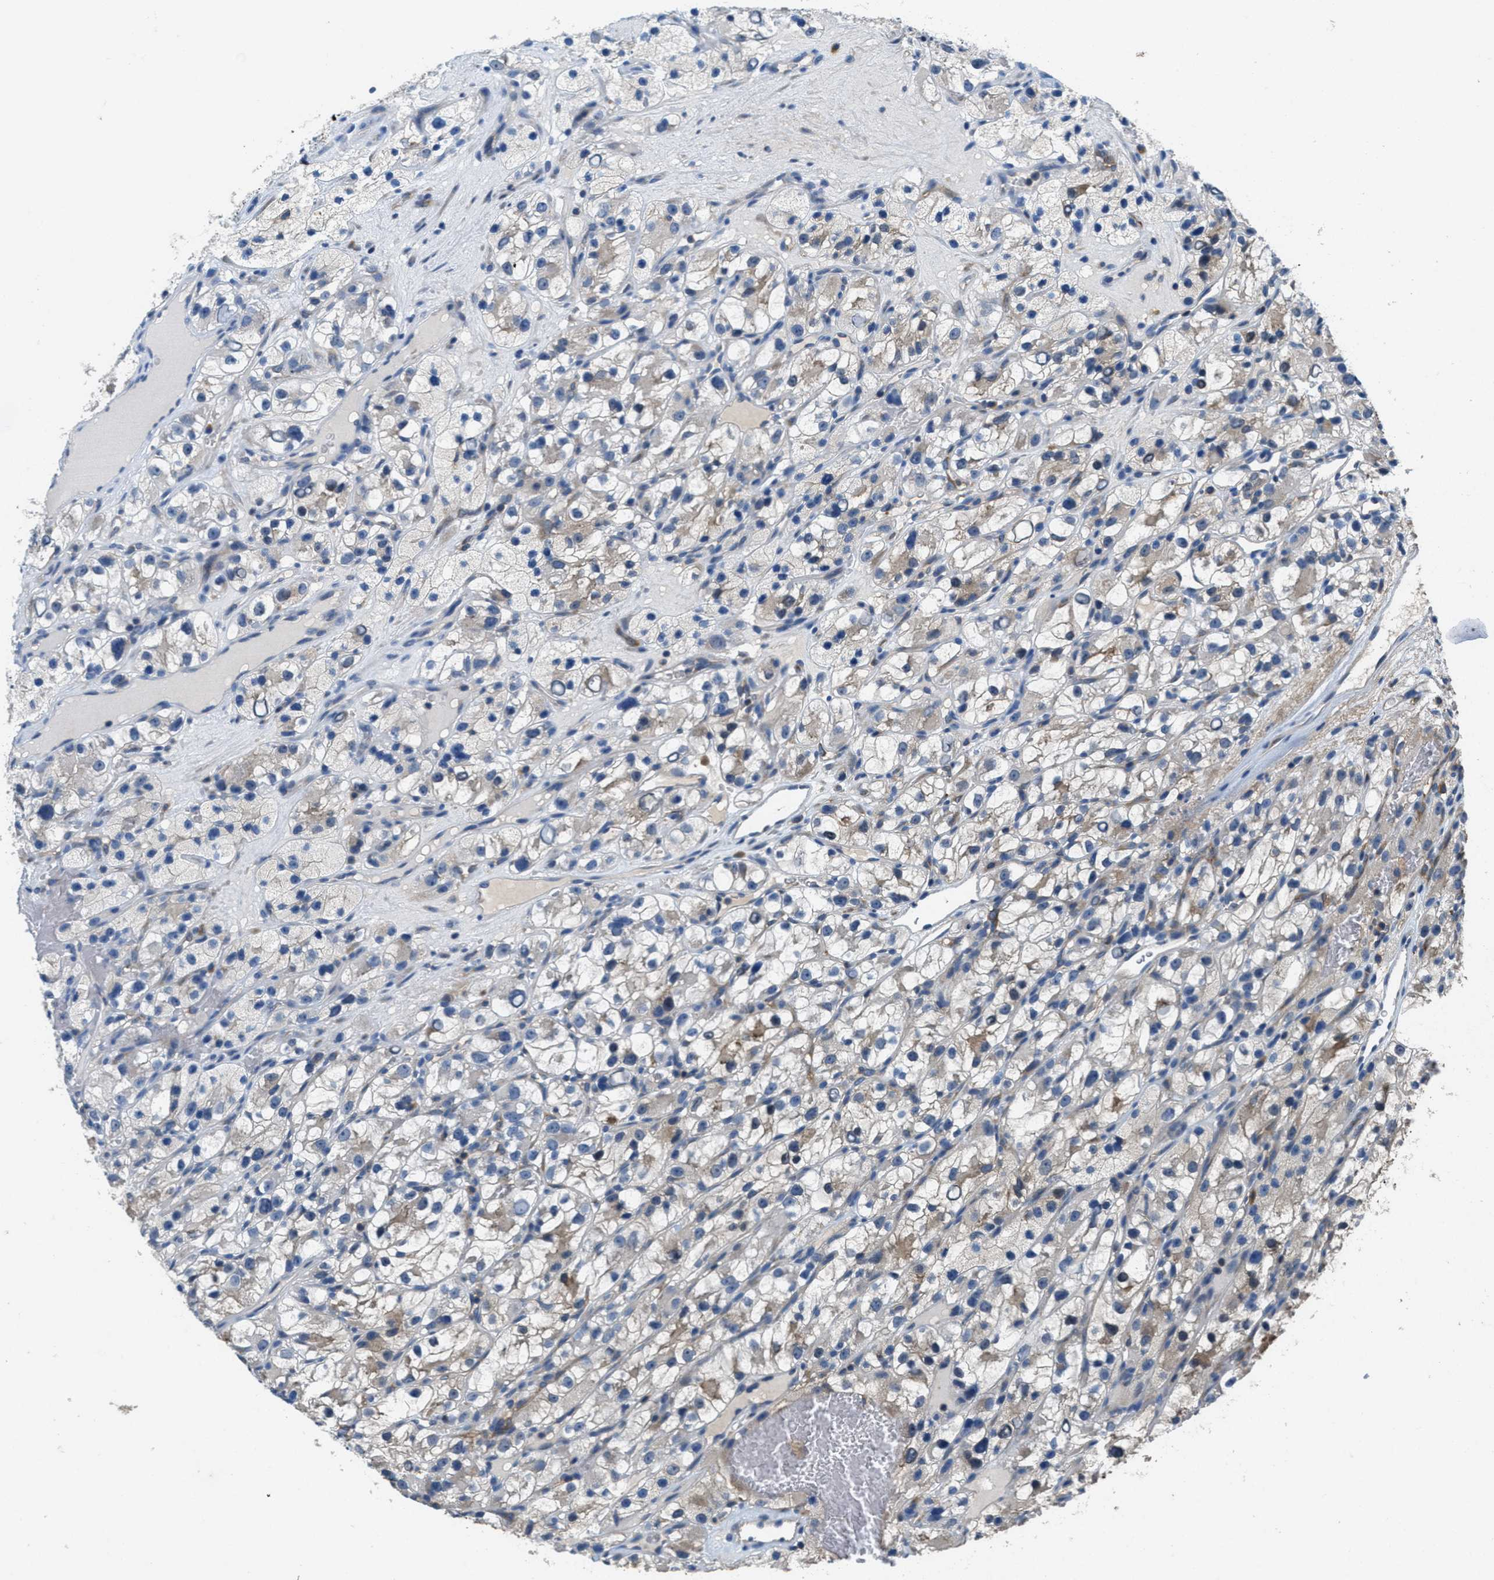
{"staining": {"intensity": "weak", "quantity": "<25%", "location": "cytoplasmic/membranous"}, "tissue": "renal cancer", "cell_type": "Tumor cells", "image_type": "cancer", "snomed": [{"axis": "morphology", "description": "Adenocarcinoma, NOS"}, {"axis": "topography", "description": "Kidney"}], "caption": "The photomicrograph reveals no significant positivity in tumor cells of renal adenocarcinoma.", "gene": "DGKE", "patient": {"sex": "female", "age": 57}}